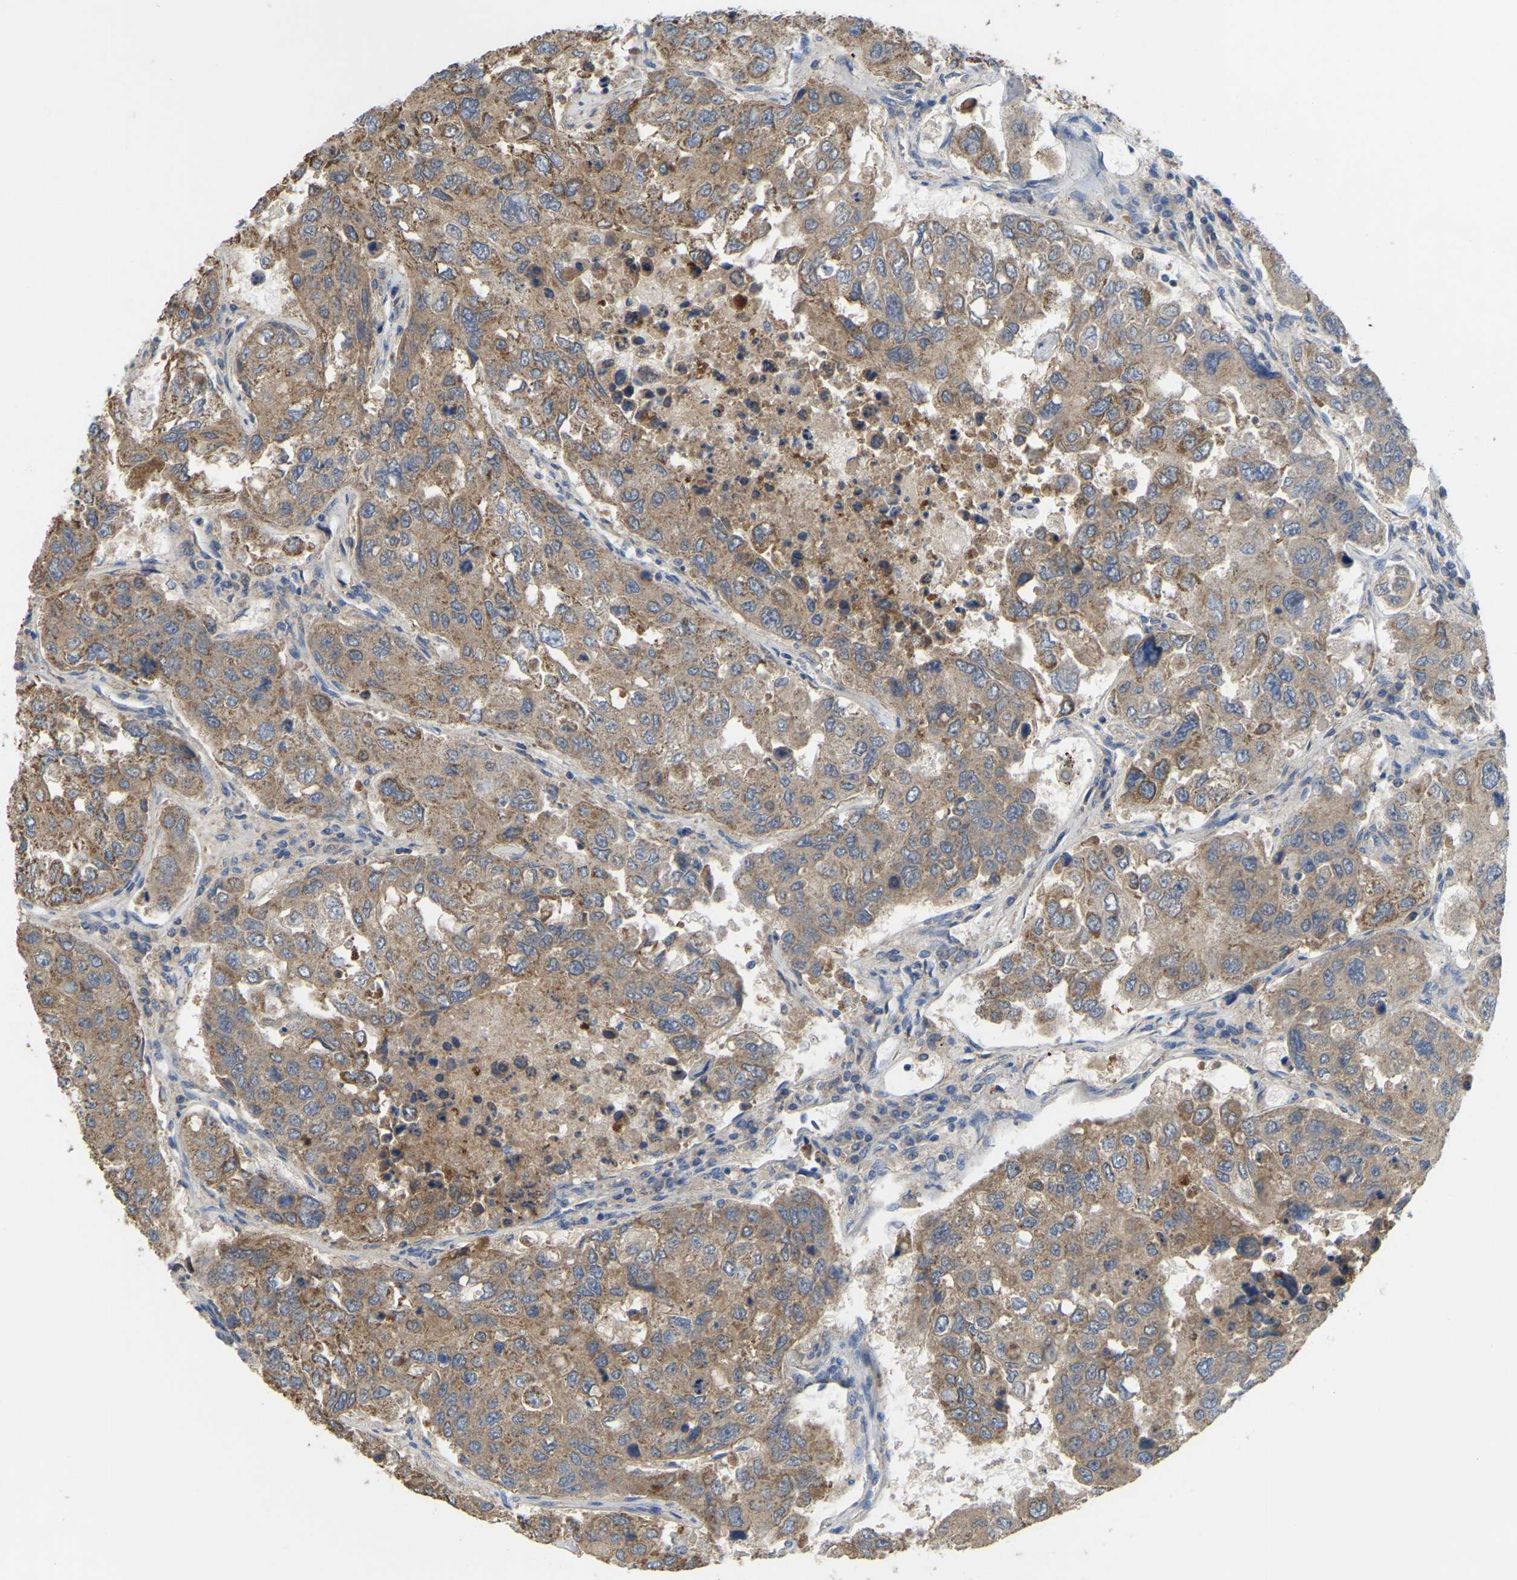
{"staining": {"intensity": "moderate", "quantity": ">75%", "location": "cytoplasmic/membranous"}, "tissue": "urothelial cancer", "cell_type": "Tumor cells", "image_type": "cancer", "snomed": [{"axis": "morphology", "description": "Urothelial carcinoma, High grade"}, {"axis": "topography", "description": "Lymph node"}, {"axis": "topography", "description": "Urinary bladder"}], "caption": "Immunohistochemistry histopathology image of neoplastic tissue: human urothelial cancer stained using IHC shows medium levels of moderate protein expression localized specifically in the cytoplasmic/membranous of tumor cells, appearing as a cytoplasmic/membranous brown color.", "gene": "SERPINB5", "patient": {"sex": "male", "age": 51}}